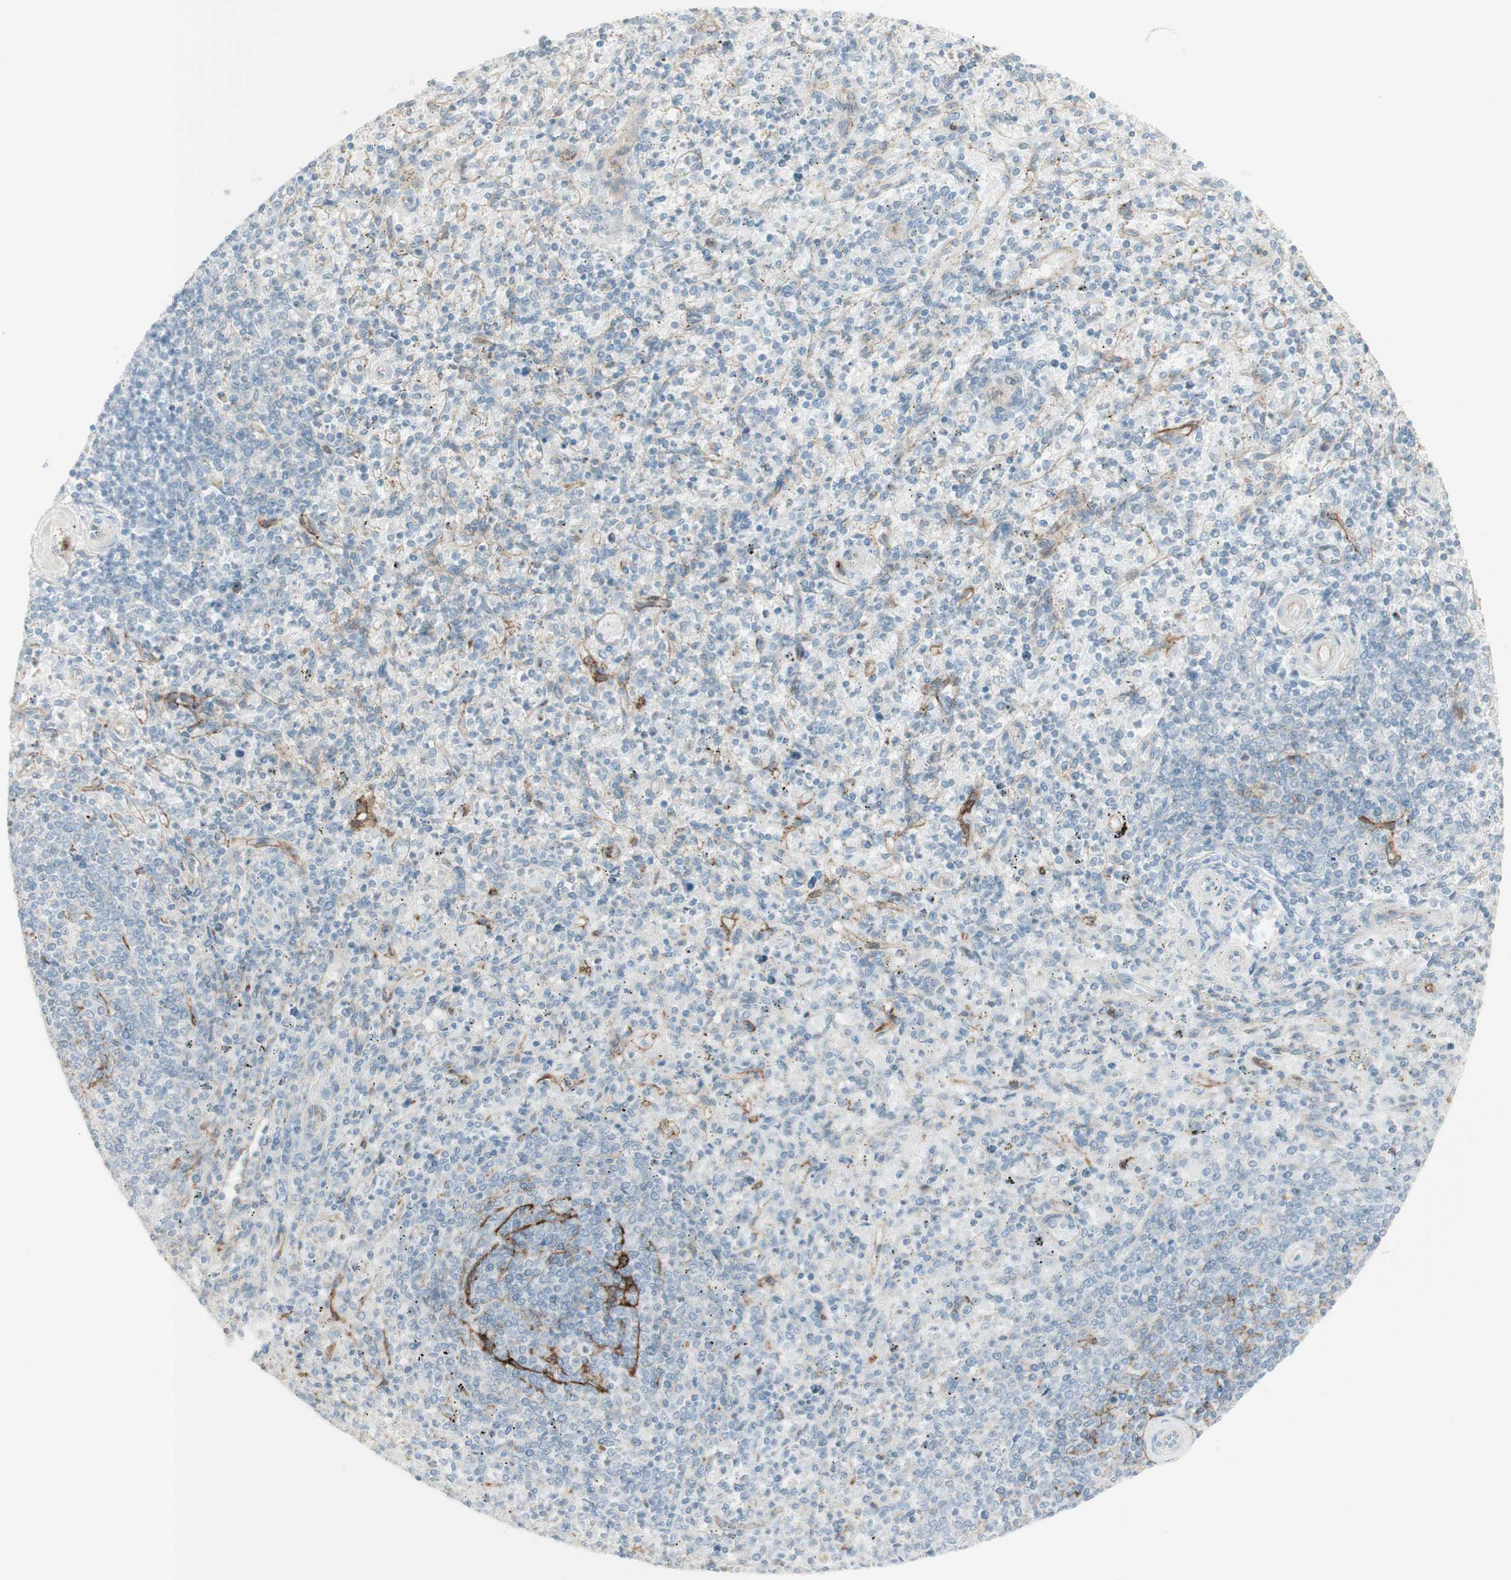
{"staining": {"intensity": "negative", "quantity": "none", "location": "none"}, "tissue": "spleen", "cell_type": "Cells in red pulp", "image_type": "normal", "snomed": [{"axis": "morphology", "description": "Normal tissue, NOS"}, {"axis": "topography", "description": "Spleen"}], "caption": "Immunohistochemistry (IHC) photomicrograph of normal human spleen stained for a protein (brown), which demonstrates no staining in cells in red pulp.", "gene": "MYO6", "patient": {"sex": "male", "age": 72}}